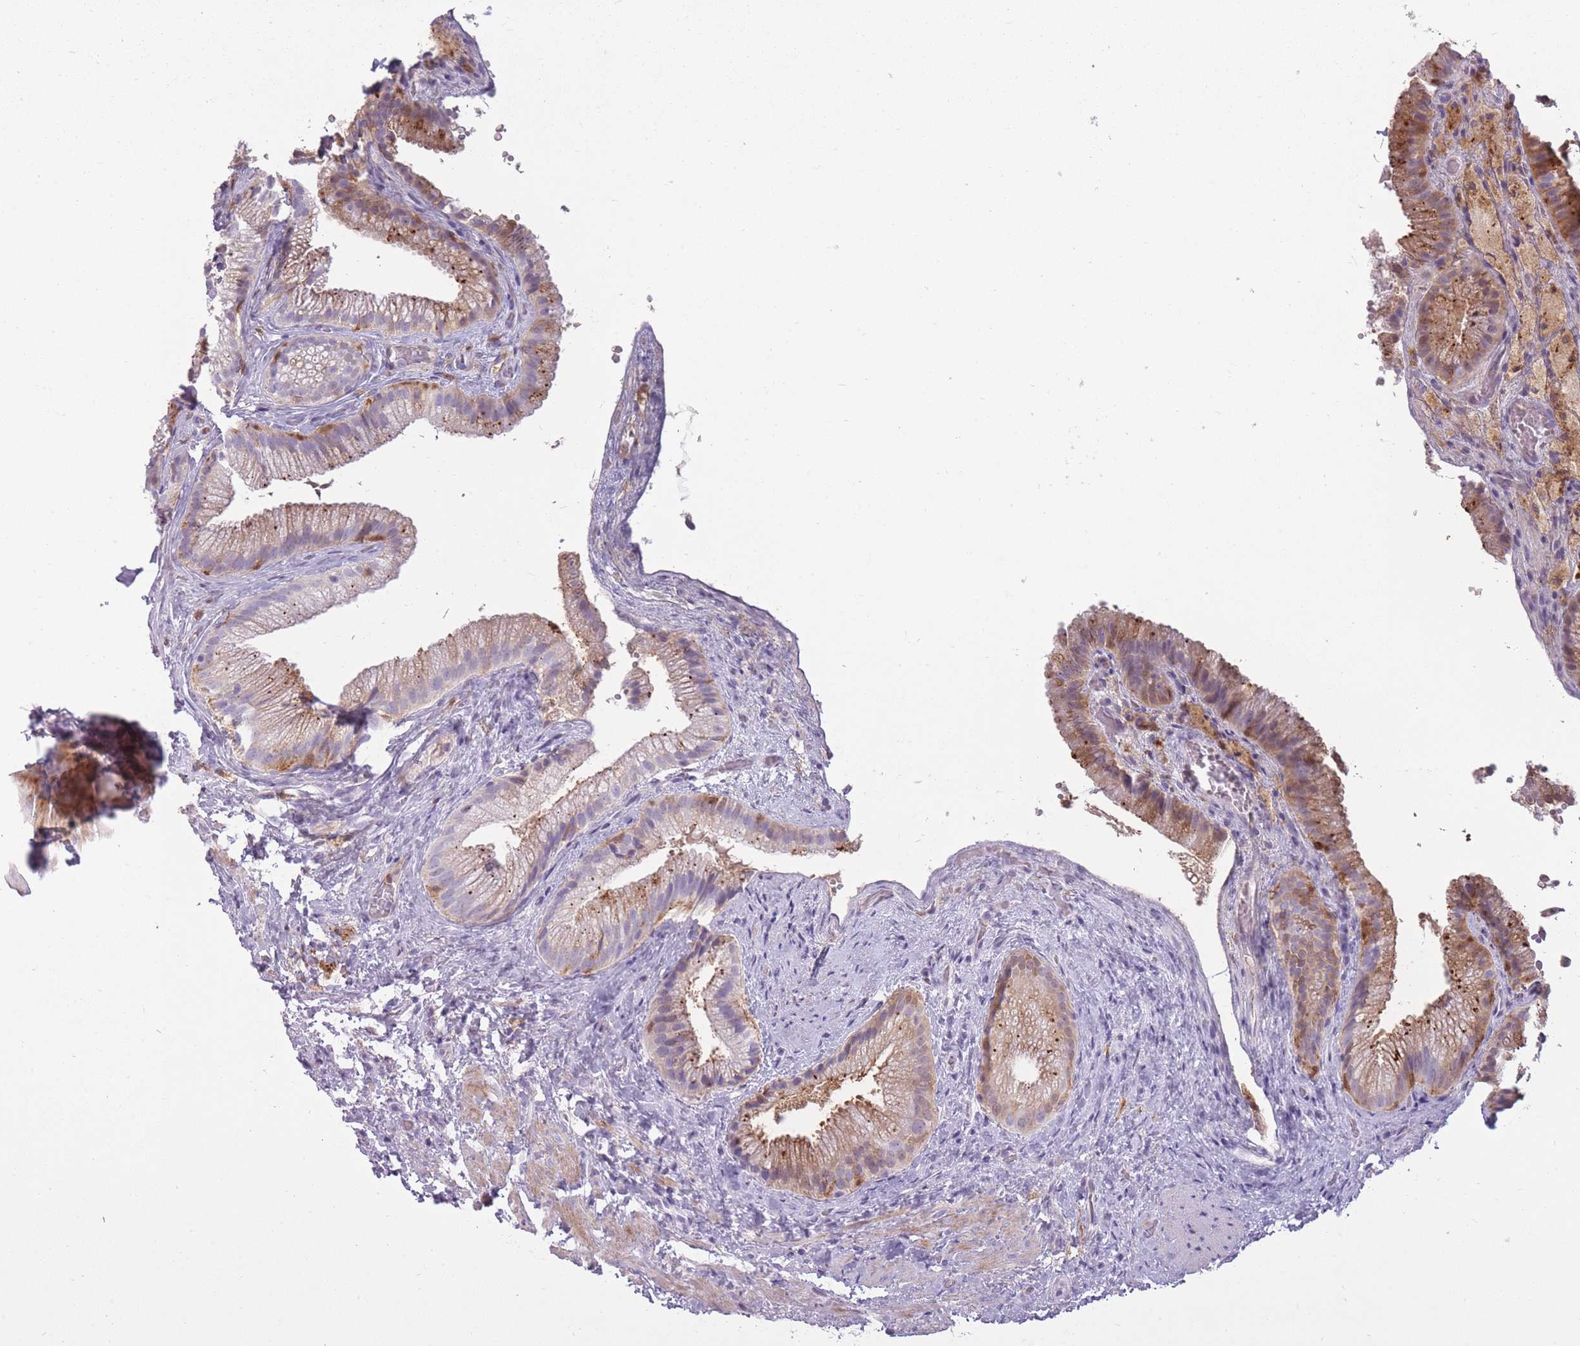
{"staining": {"intensity": "moderate", "quantity": "25%-75%", "location": "cytoplasmic/membranous"}, "tissue": "gallbladder", "cell_type": "Glandular cells", "image_type": "normal", "snomed": [{"axis": "morphology", "description": "Normal tissue, NOS"}, {"axis": "morphology", "description": "Inflammation, NOS"}, {"axis": "topography", "description": "Gallbladder"}], "caption": "IHC micrograph of benign human gallbladder stained for a protein (brown), which reveals medium levels of moderate cytoplasmic/membranous expression in approximately 25%-75% of glandular cells.", "gene": "LGALS9B", "patient": {"sex": "male", "age": 51}}